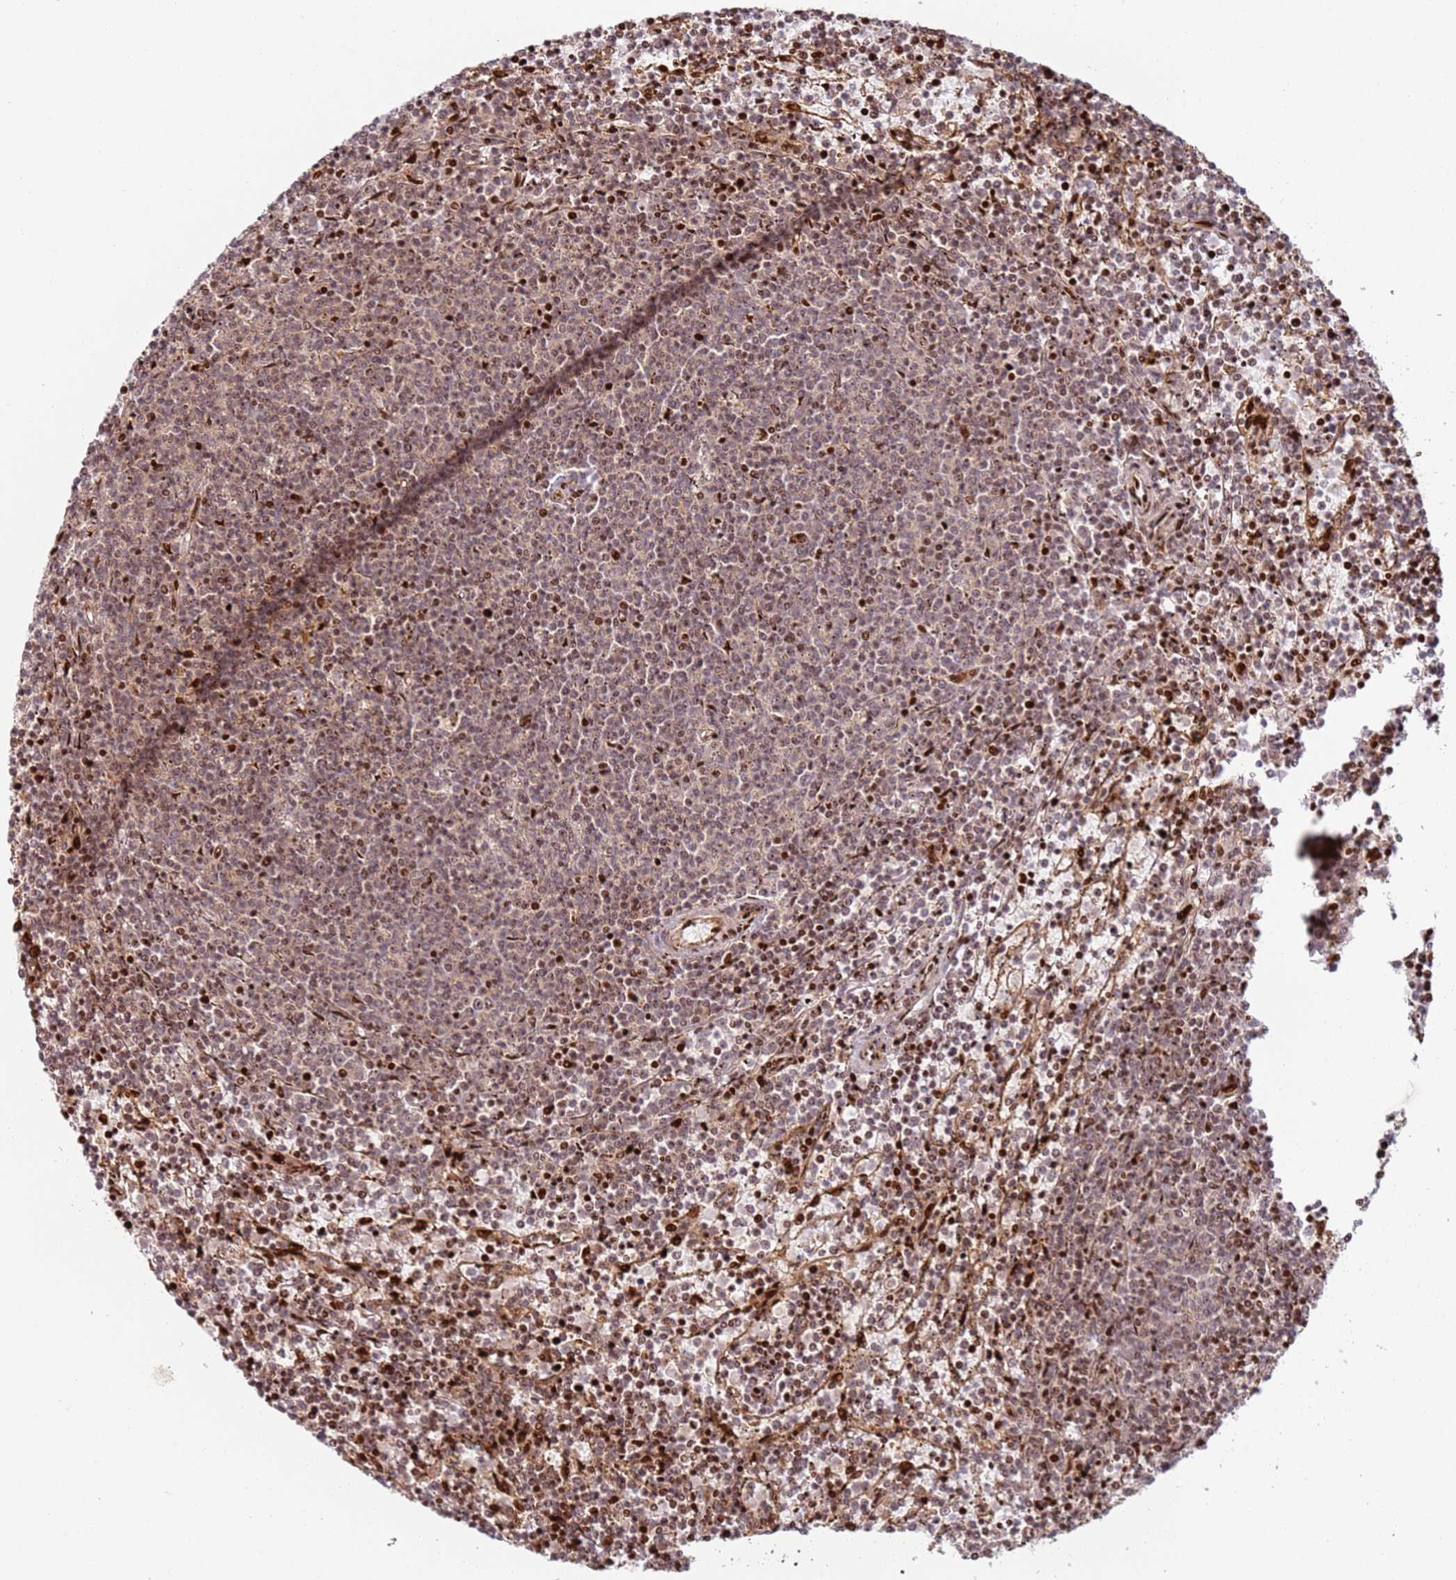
{"staining": {"intensity": "moderate", "quantity": "<25%", "location": "cytoplasmic/membranous,nuclear"}, "tissue": "lymphoma", "cell_type": "Tumor cells", "image_type": "cancer", "snomed": [{"axis": "morphology", "description": "Malignant lymphoma, non-Hodgkin's type, Low grade"}, {"axis": "topography", "description": "Spleen"}], "caption": "The micrograph reveals immunohistochemical staining of low-grade malignant lymphoma, non-Hodgkin's type. There is moderate cytoplasmic/membranous and nuclear expression is seen in about <25% of tumor cells.", "gene": "TMEM233", "patient": {"sex": "female", "age": 50}}